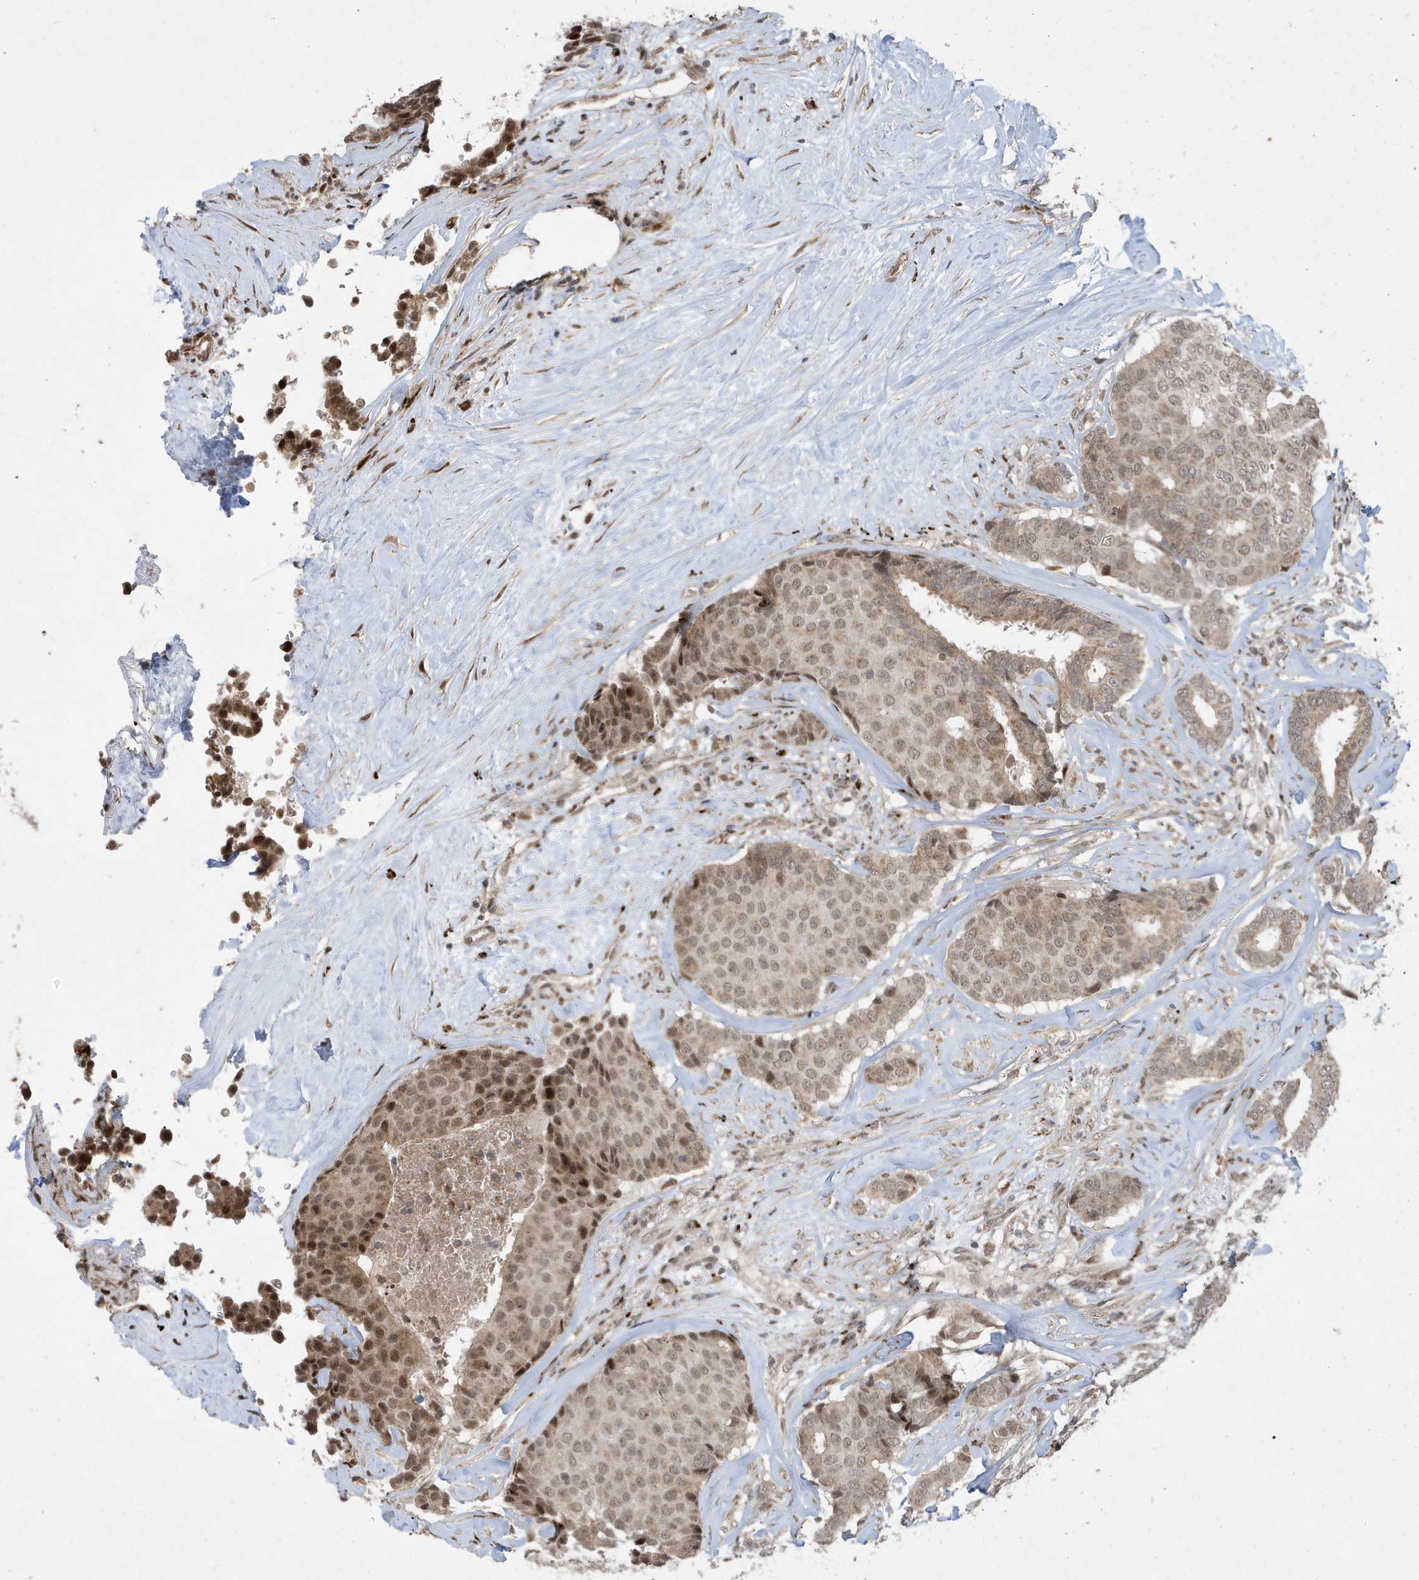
{"staining": {"intensity": "moderate", "quantity": "25%-75%", "location": "nuclear"}, "tissue": "breast cancer", "cell_type": "Tumor cells", "image_type": "cancer", "snomed": [{"axis": "morphology", "description": "Duct carcinoma"}, {"axis": "topography", "description": "Breast"}], "caption": "Immunohistochemical staining of human breast cancer (infiltrating ductal carcinoma) displays medium levels of moderate nuclear expression in approximately 25%-75% of tumor cells.", "gene": "FAM9B", "patient": {"sex": "female", "age": 75}}